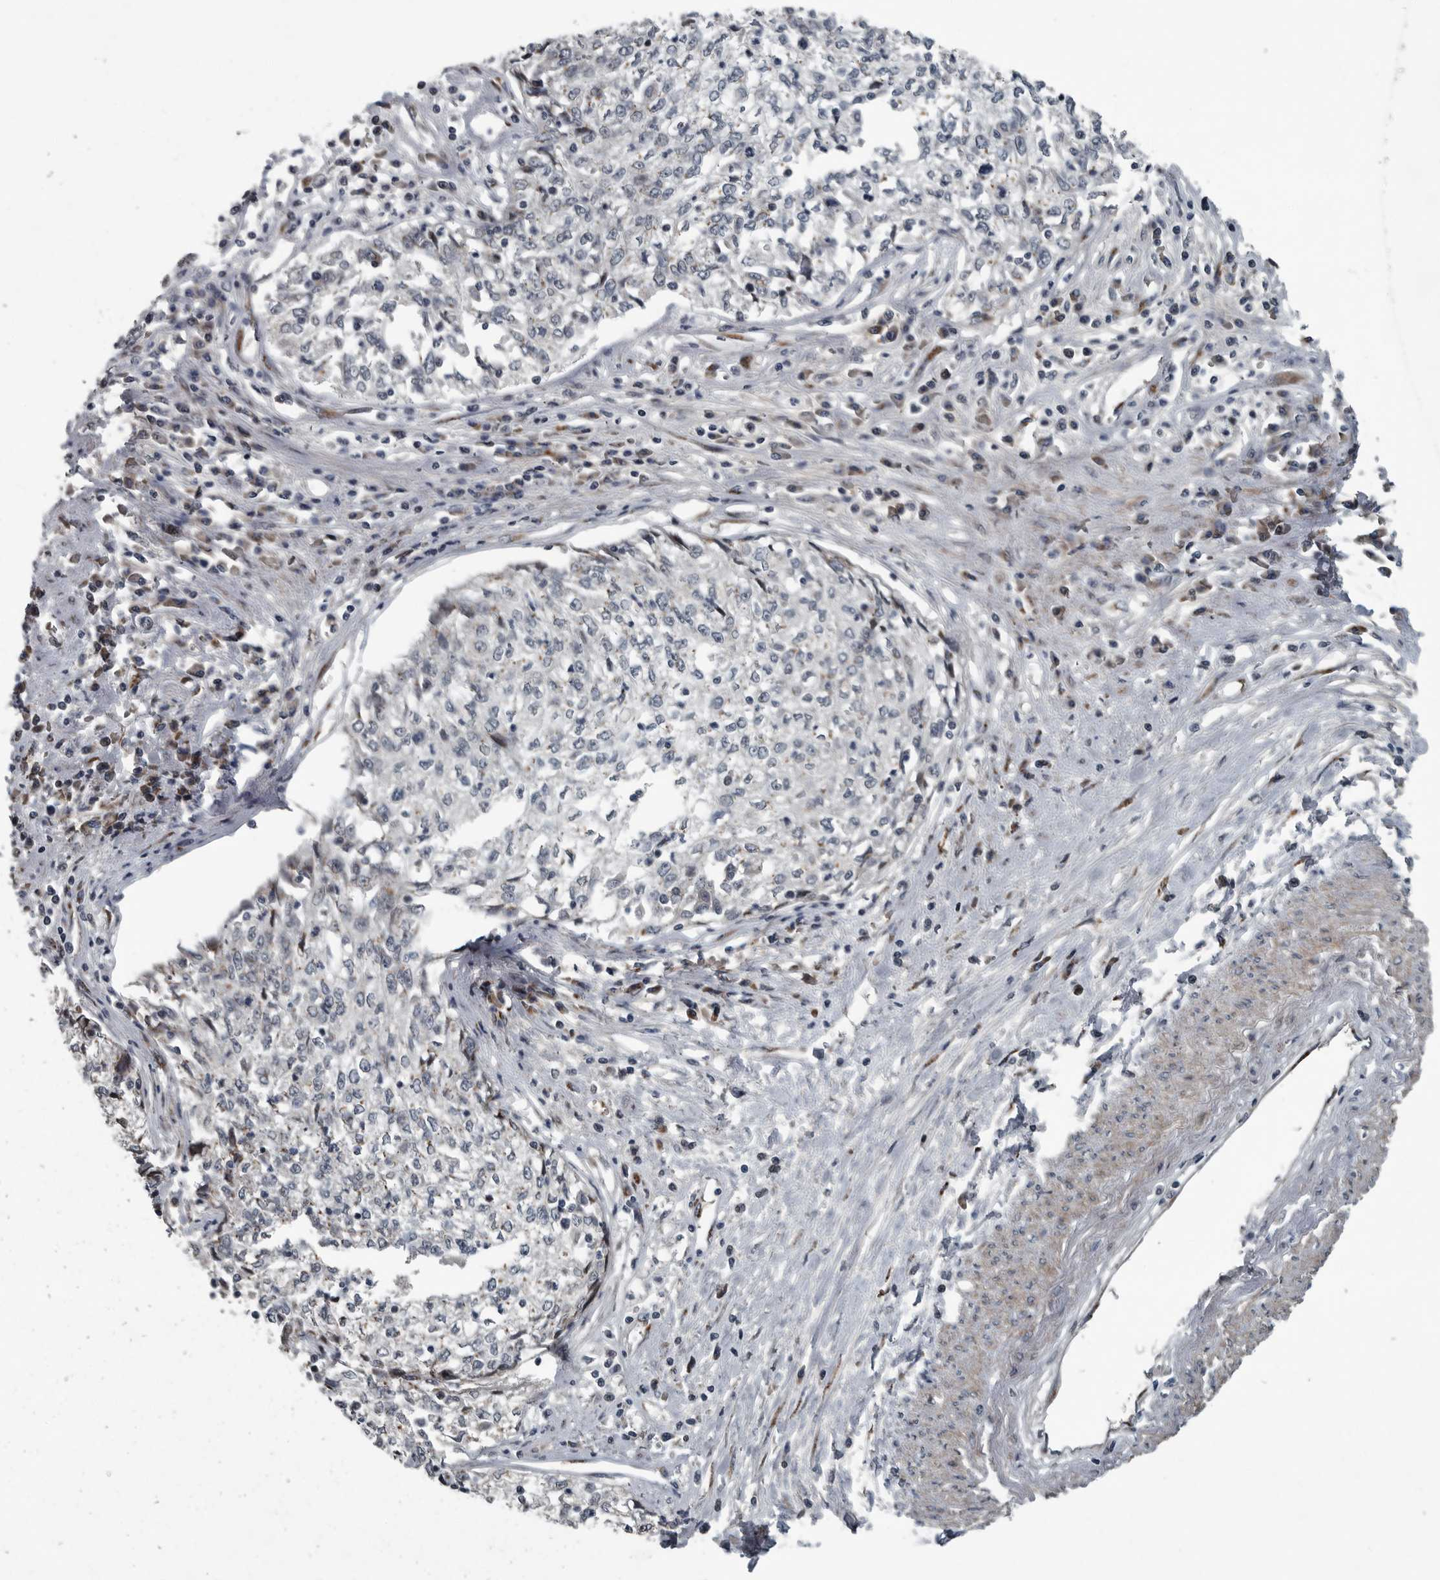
{"staining": {"intensity": "negative", "quantity": "none", "location": "none"}, "tissue": "cervical cancer", "cell_type": "Tumor cells", "image_type": "cancer", "snomed": [{"axis": "morphology", "description": "Squamous cell carcinoma, NOS"}, {"axis": "topography", "description": "Cervix"}], "caption": "DAB (3,3'-diaminobenzidine) immunohistochemical staining of cervical cancer demonstrates no significant positivity in tumor cells.", "gene": "ZNF345", "patient": {"sex": "female", "age": 57}}